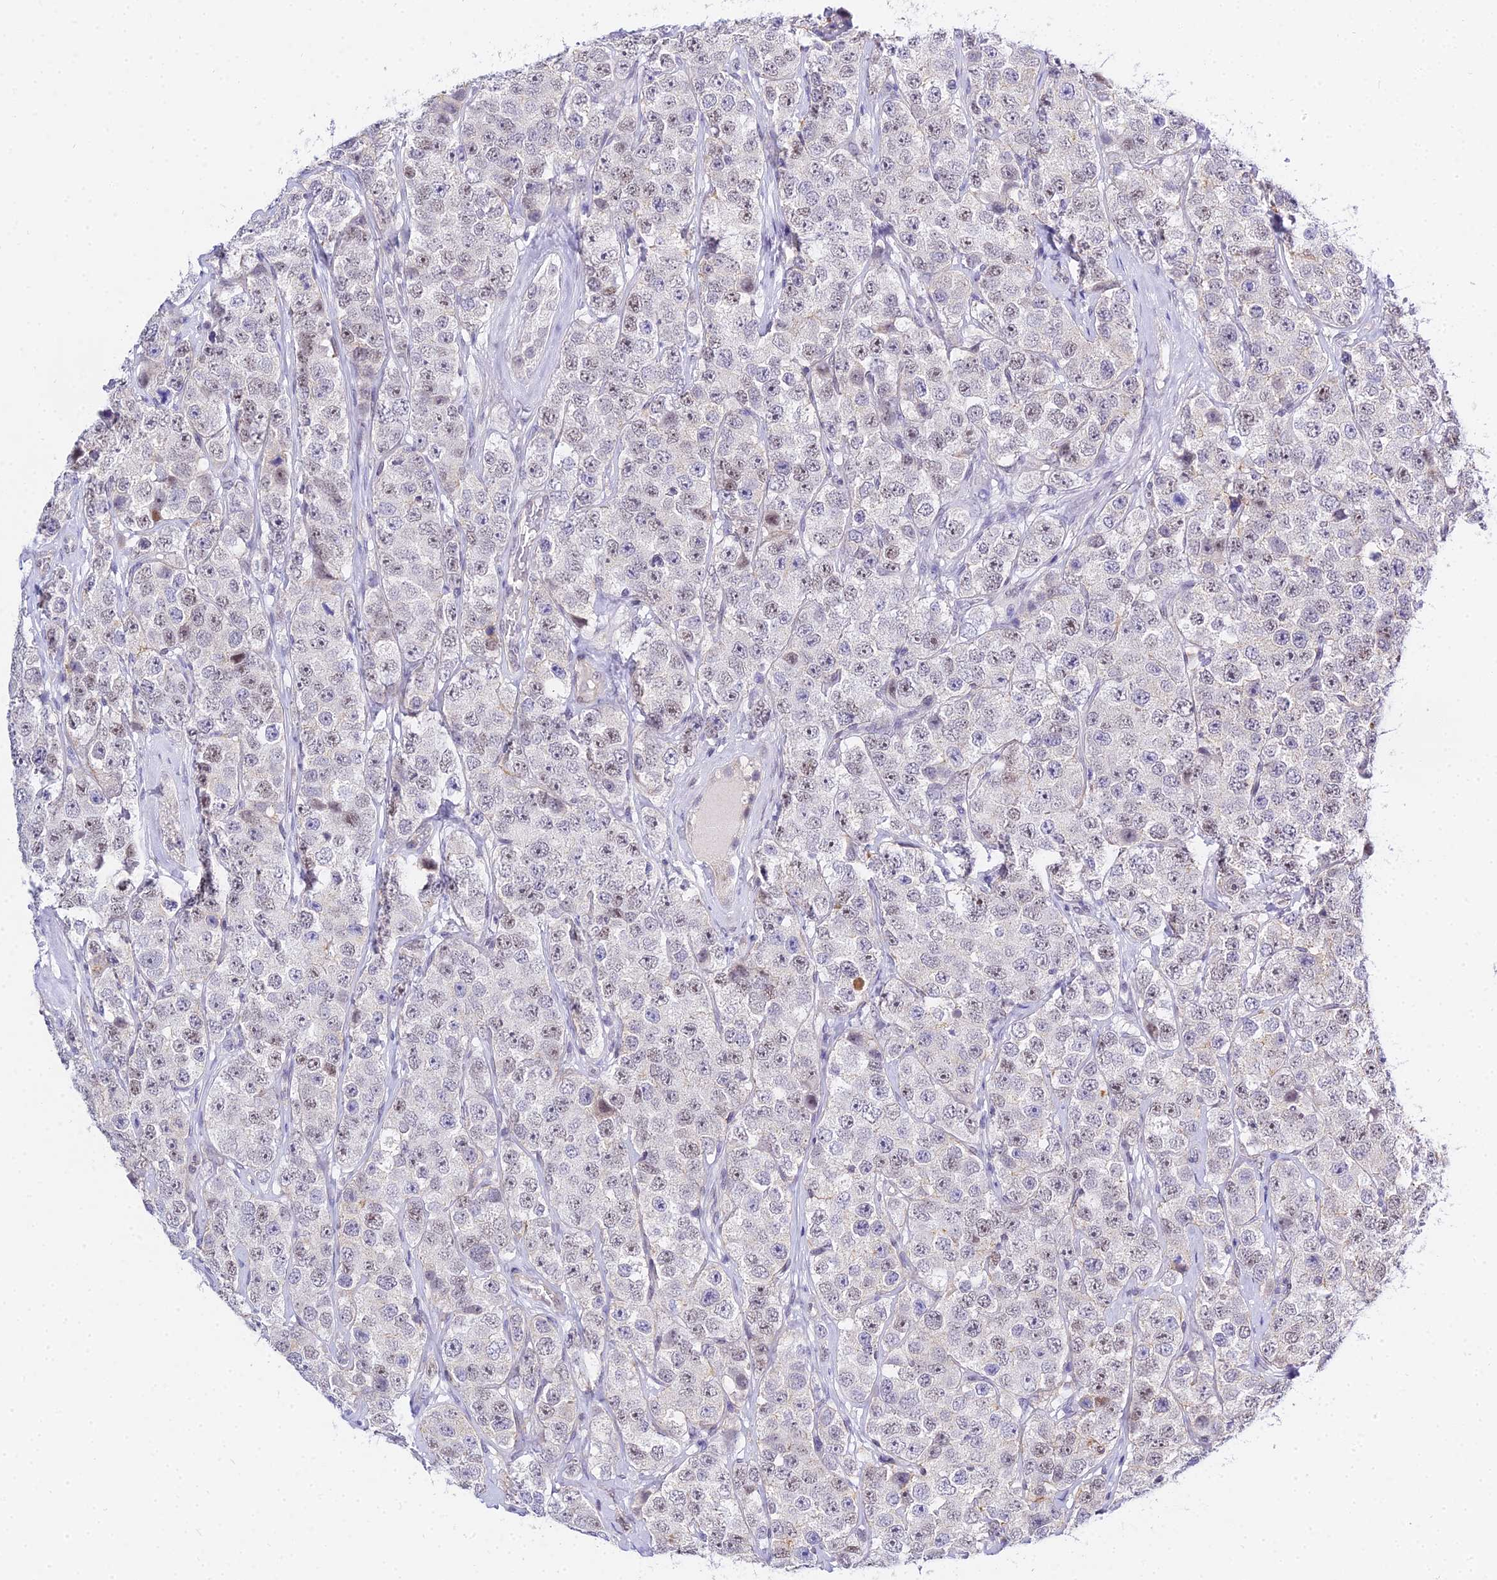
{"staining": {"intensity": "weak", "quantity": "<25%", "location": "nuclear"}, "tissue": "testis cancer", "cell_type": "Tumor cells", "image_type": "cancer", "snomed": [{"axis": "morphology", "description": "Seminoma, NOS"}, {"axis": "topography", "description": "Testis"}], "caption": "Protein analysis of seminoma (testis) exhibits no significant expression in tumor cells. The staining was performed using DAB (3,3'-diaminobenzidine) to visualize the protein expression in brown, while the nuclei were stained in blue with hematoxylin (Magnification: 20x).", "gene": "ZNF628", "patient": {"sex": "male", "age": 28}}